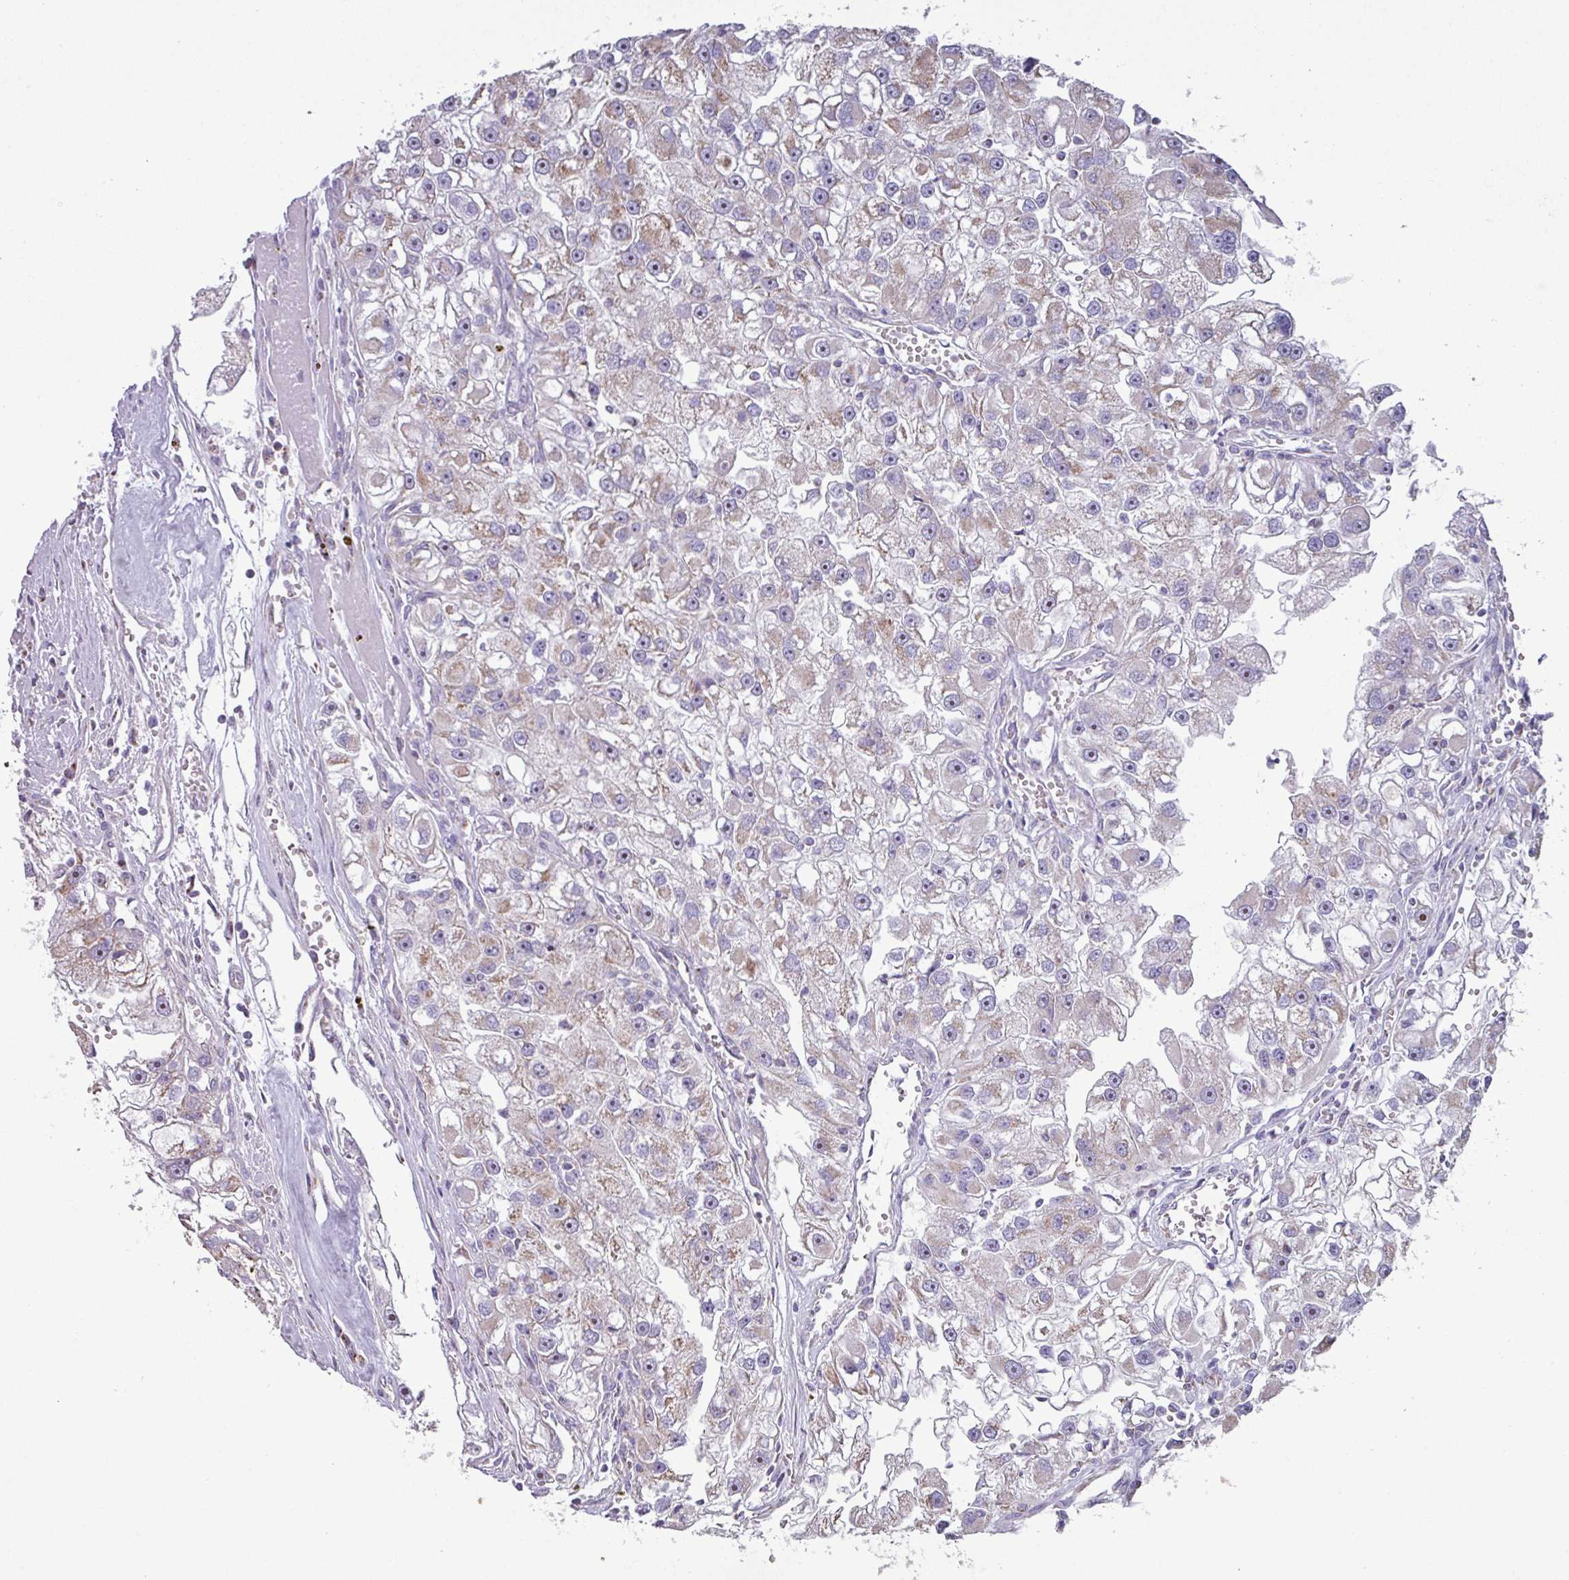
{"staining": {"intensity": "weak", "quantity": "25%-75%", "location": "cytoplasmic/membranous"}, "tissue": "renal cancer", "cell_type": "Tumor cells", "image_type": "cancer", "snomed": [{"axis": "morphology", "description": "Adenocarcinoma, NOS"}, {"axis": "topography", "description": "Kidney"}], "caption": "Immunohistochemical staining of human adenocarcinoma (renal) exhibits low levels of weak cytoplasmic/membranous expression in about 25%-75% of tumor cells.", "gene": "MT-ND4", "patient": {"sex": "male", "age": 63}}